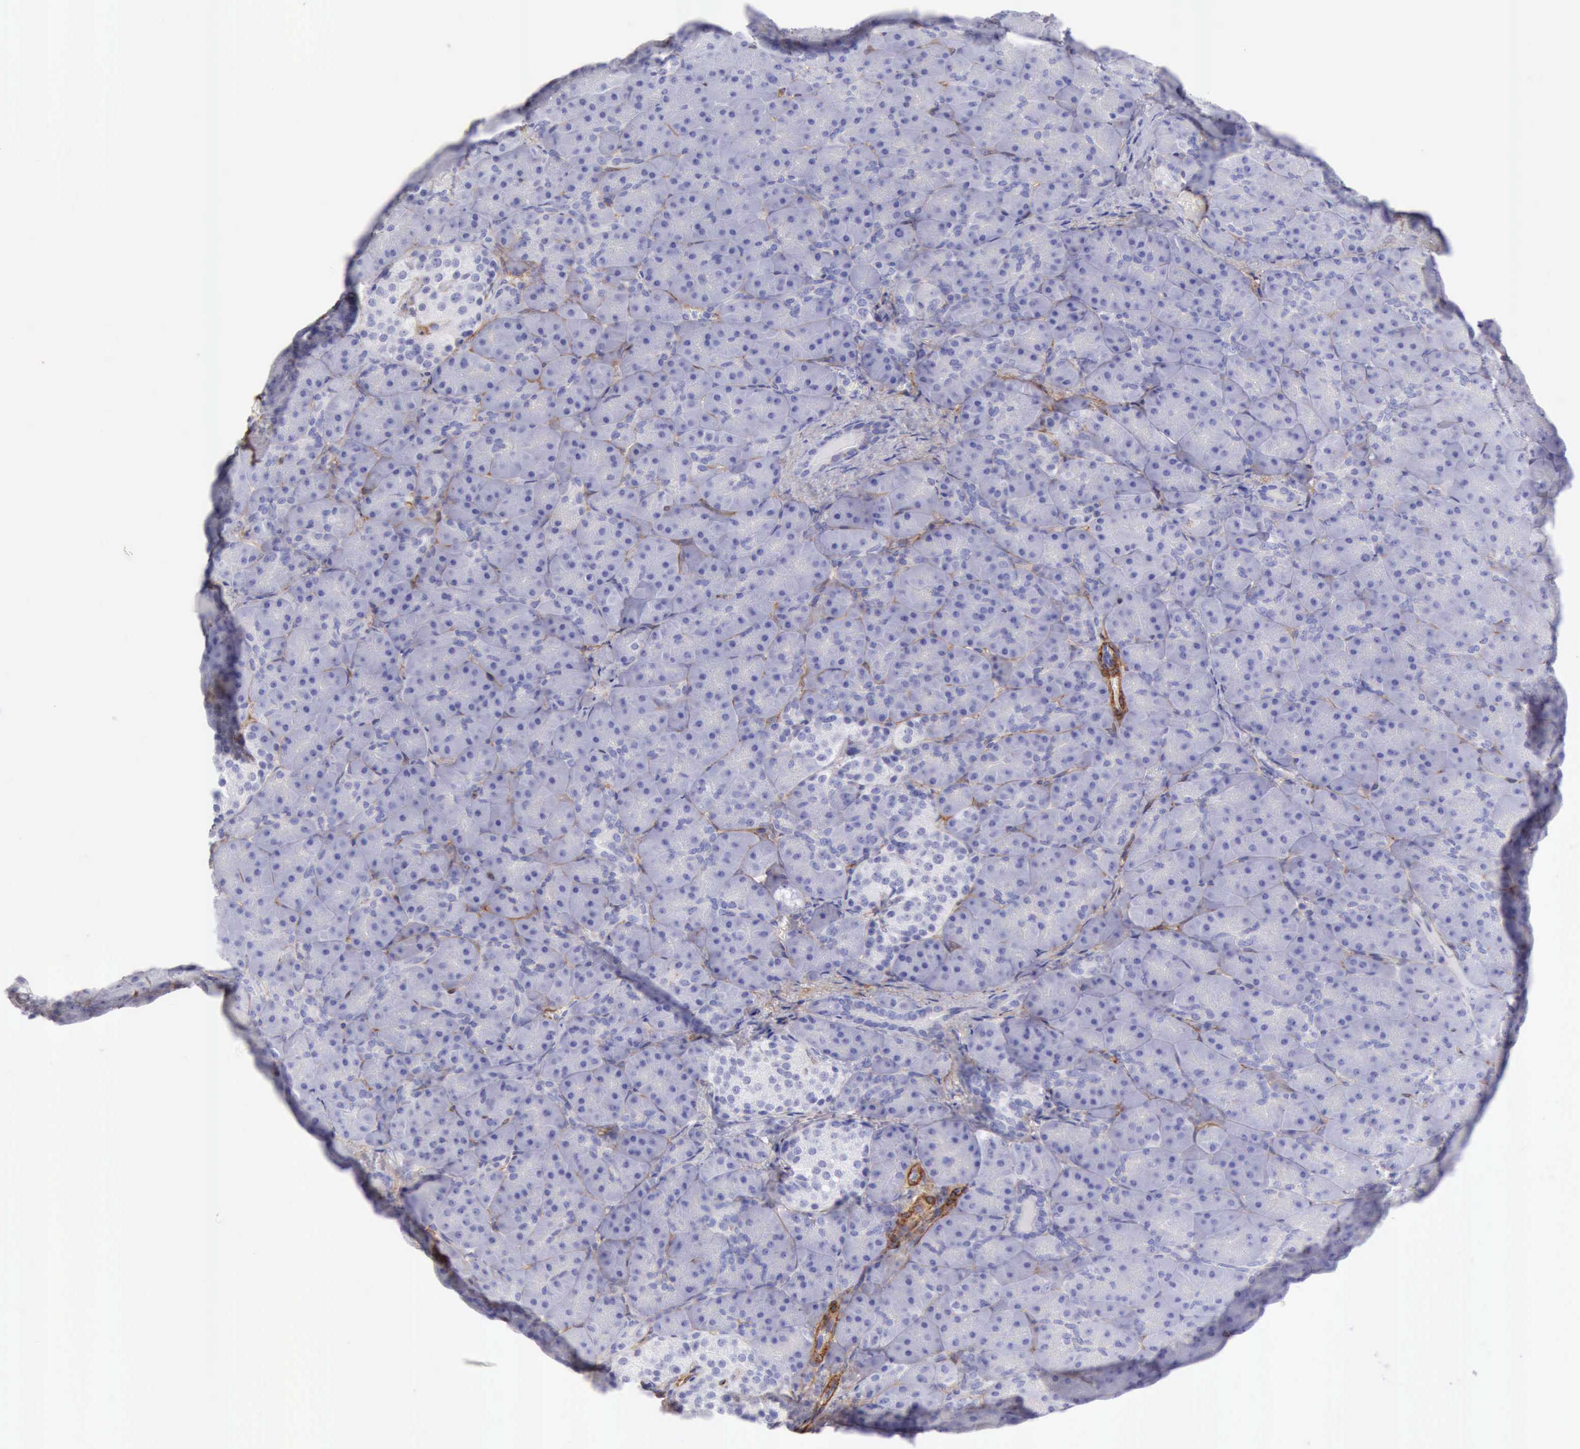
{"staining": {"intensity": "negative", "quantity": "none", "location": "none"}, "tissue": "pancreas", "cell_type": "Exocrine glandular cells", "image_type": "normal", "snomed": [{"axis": "morphology", "description": "Normal tissue, NOS"}, {"axis": "topography", "description": "Pancreas"}], "caption": "Benign pancreas was stained to show a protein in brown. There is no significant staining in exocrine glandular cells. Brightfield microscopy of IHC stained with DAB (3,3'-diaminobenzidine) (brown) and hematoxylin (blue), captured at high magnification.", "gene": "AOC3", "patient": {"sex": "male", "age": 66}}